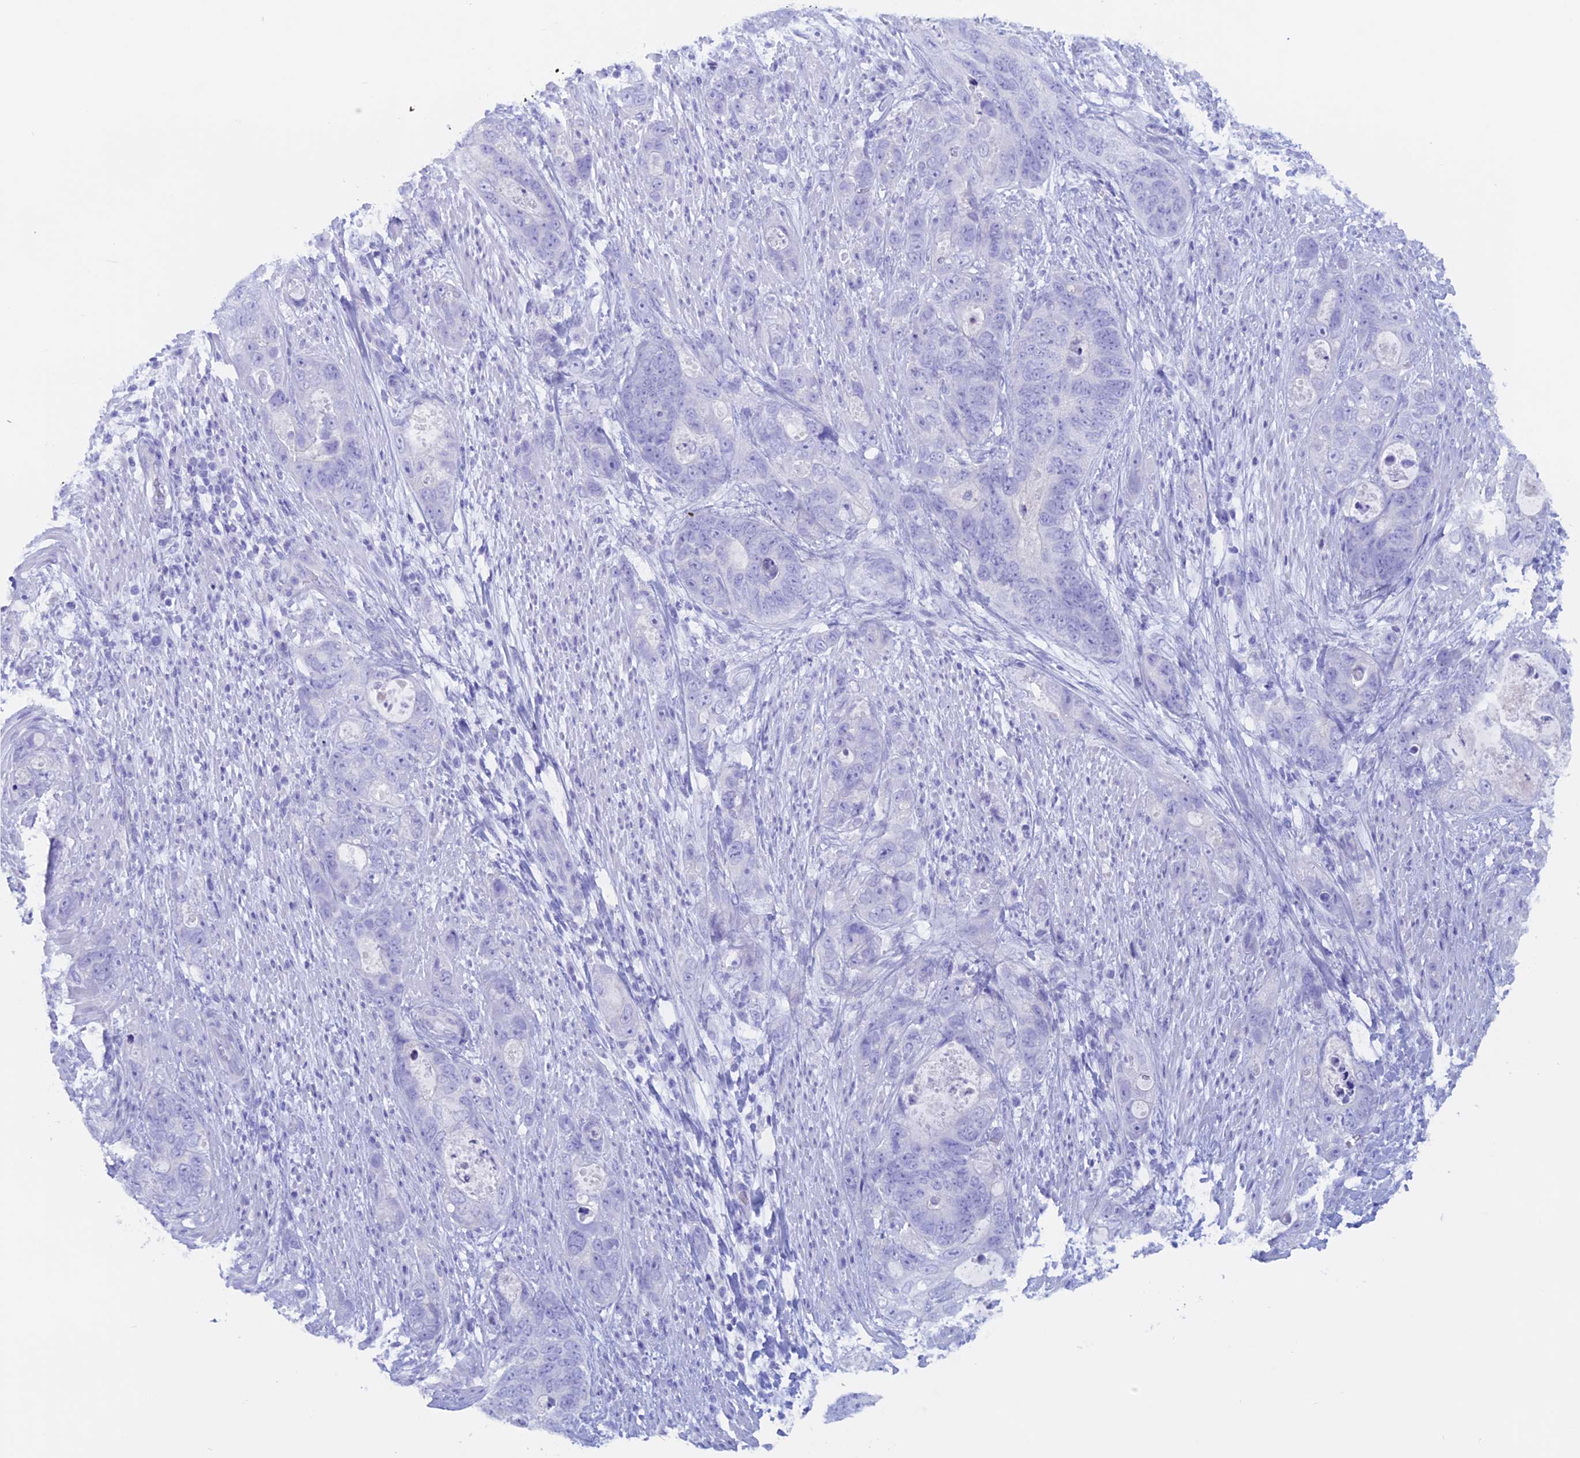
{"staining": {"intensity": "negative", "quantity": "none", "location": "none"}, "tissue": "stomach cancer", "cell_type": "Tumor cells", "image_type": "cancer", "snomed": [{"axis": "morphology", "description": "Adenocarcinoma, NOS"}, {"axis": "topography", "description": "Stomach"}], "caption": "Immunohistochemistry image of human stomach cancer (adenocarcinoma) stained for a protein (brown), which reveals no positivity in tumor cells.", "gene": "RP1", "patient": {"sex": "female", "age": 89}}